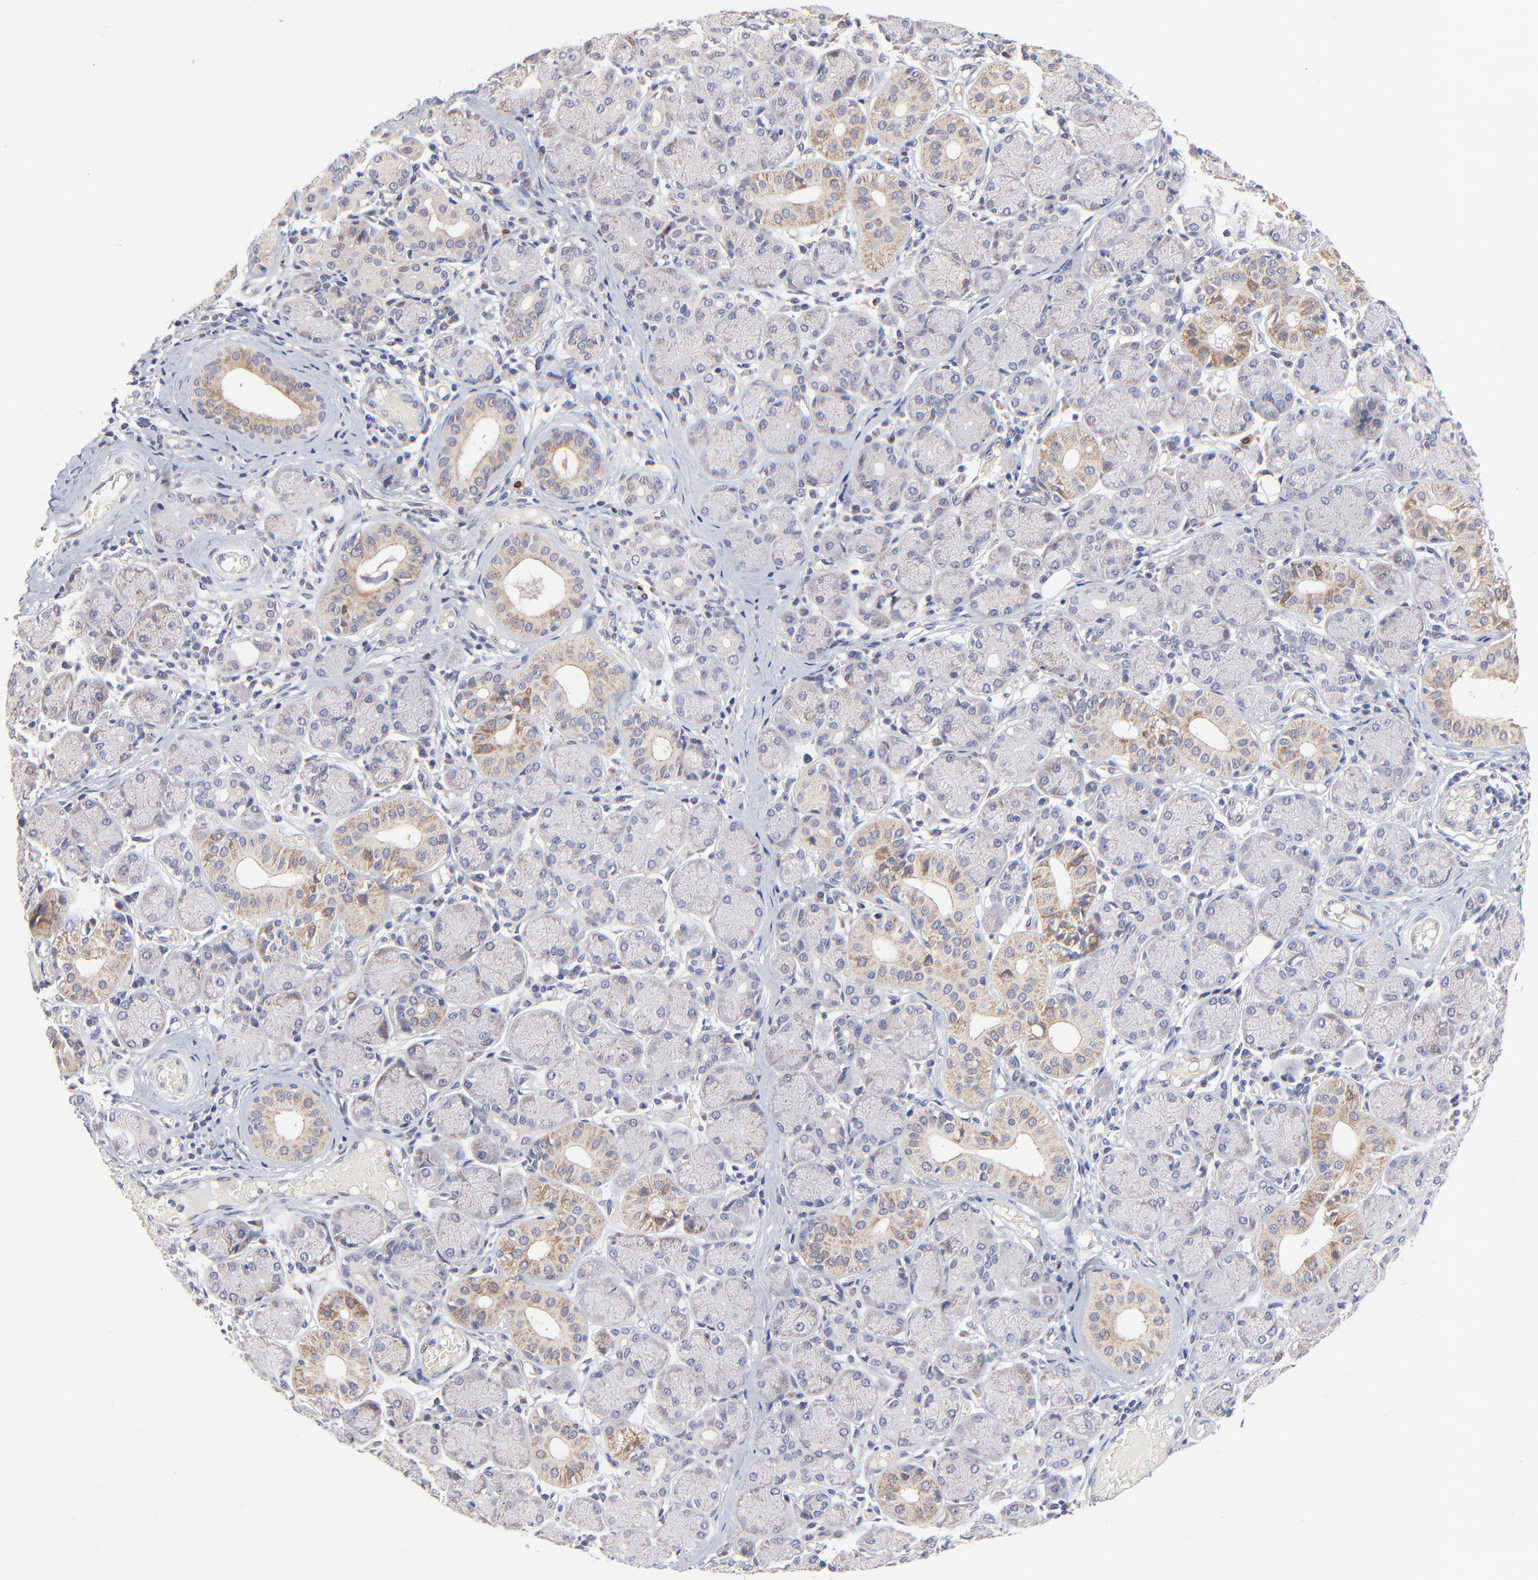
{"staining": {"intensity": "weak", "quantity": ">75%", "location": "cytoplasmic/membranous"}, "tissue": "salivary gland", "cell_type": "Glandular cells", "image_type": "normal", "snomed": [{"axis": "morphology", "description": "Normal tissue, NOS"}, {"axis": "topography", "description": "Salivary gland"}], "caption": "Immunohistochemical staining of benign human salivary gland shows low levels of weak cytoplasmic/membranous positivity in about >75% of glandular cells. Ihc stains the protein of interest in brown and the nuclei are stained blue.", "gene": "FBXL12", "patient": {"sex": "female", "age": 24}}